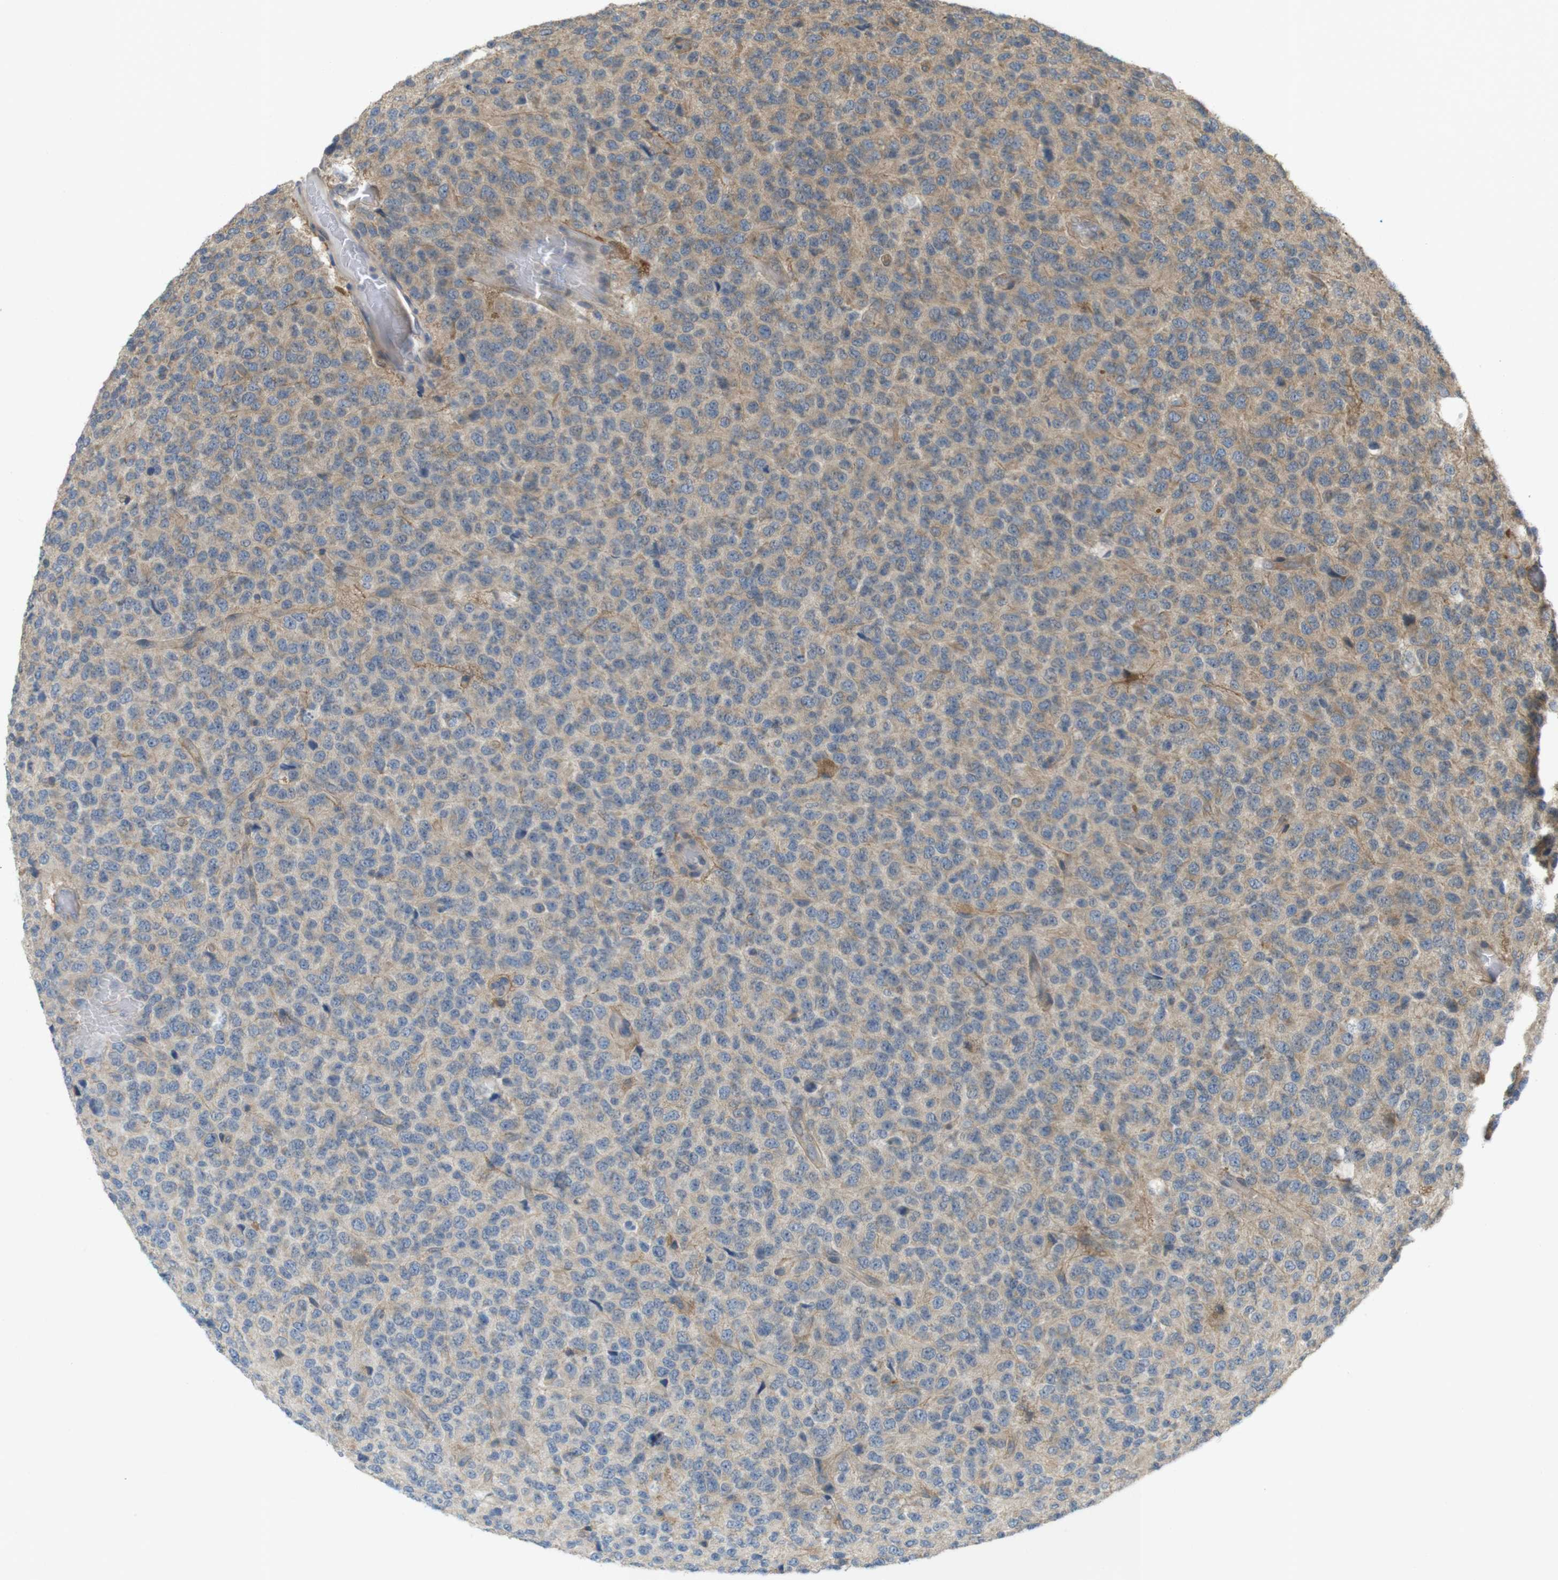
{"staining": {"intensity": "negative", "quantity": "none", "location": "none"}, "tissue": "glioma", "cell_type": "Tumor cells", "image_type": "cancer", "snomed": [{"axis": "morphology", "description": "Glioma, malignant, High grade"}, {"axis": "topography", "description": "pancreas cauda"}], "caption": "This is an IHC micrograph of malignant glioma (high-grade). There is no staining in tumor cells.", "gene": "RNF130", "patient": {"sex": "male", "age": 60}}